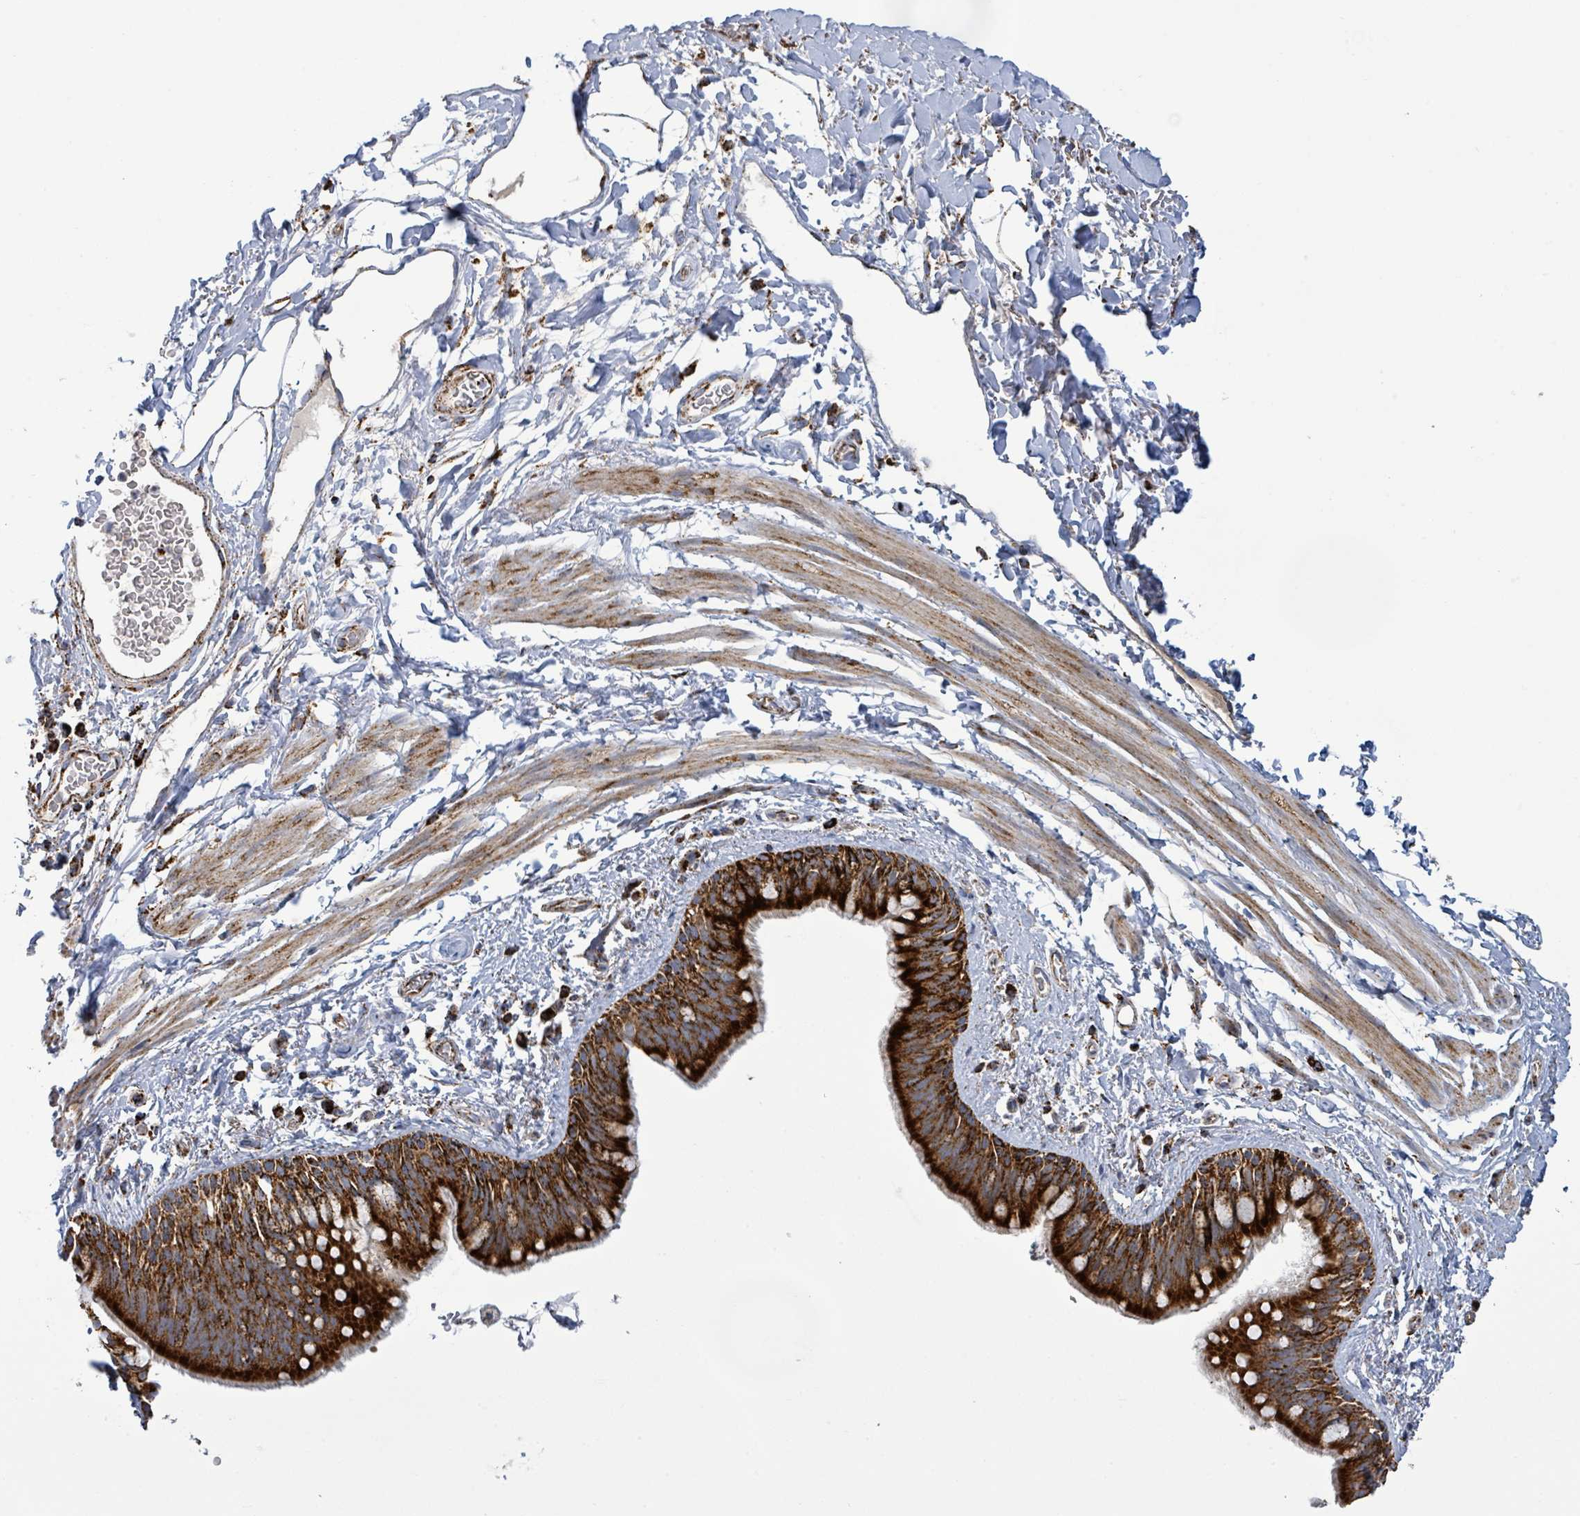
{"staining": {"intensity": "strong", "quantity": ">75%", "location": "cytoplasmic/membranous"}, "tissue": "bronchus", "cell_type": "Respiratory epithelial cells", "image_type": "normal", "snomed": [{"axis": "morphology", "description": "Normal tissue, NOS"}, {"axis": "morphology", "description": "Squamous cell carcinoma, NOS"}, {"axis": "topography", "description": "Bronchus"}, {"axis": "topography", "description": "Lung"}], "caption": "A brown stain highlights strong cytoplasmic/membranous expression of a protein in respiratory epithelial cells of normal bronchus. Nuclei are stained in blue.", "gene": "SUCLG2", "patient": {"sex": "female", "age": 70}}